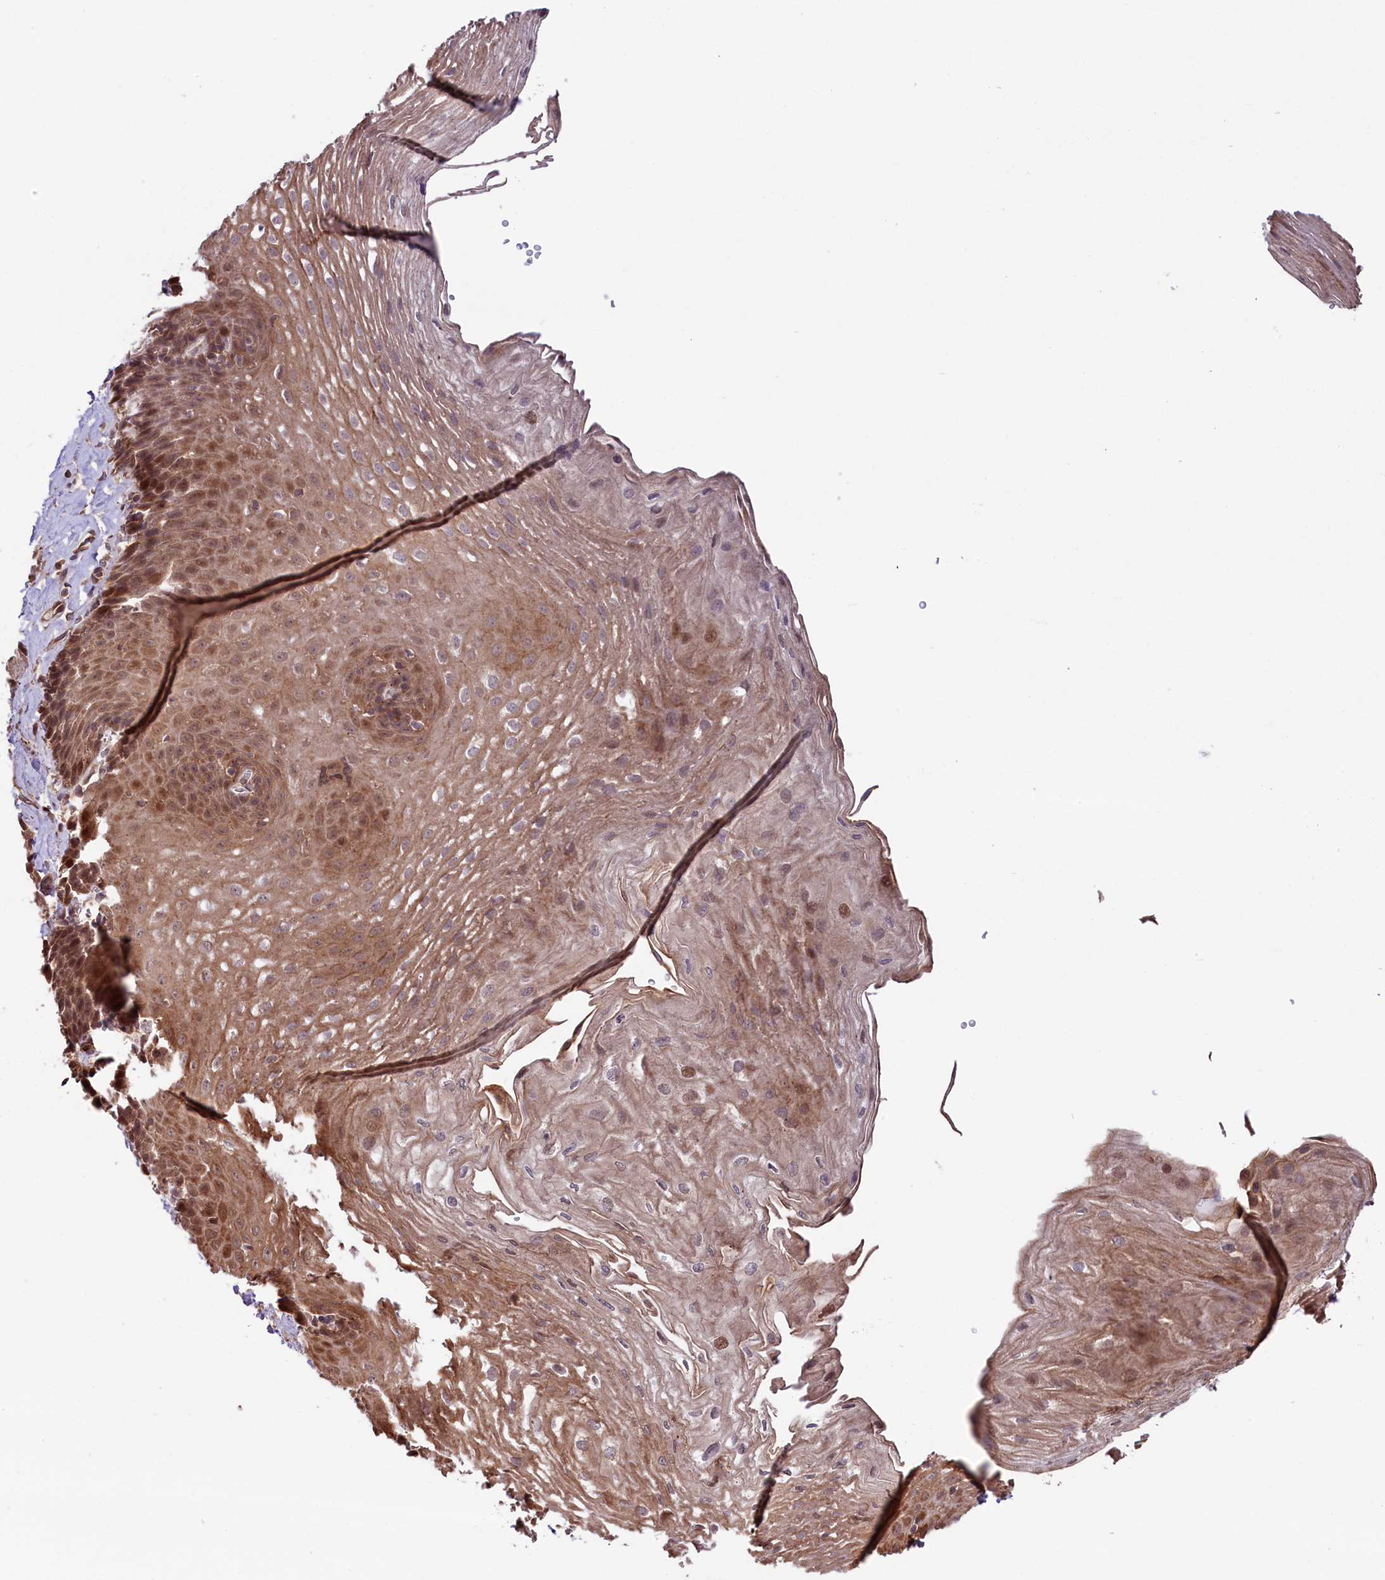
{"staining": {"intensity": "moderate", "quantity": "25%-75%", "location": "cytoplasmic/membranous,nuclear"}, "tissue": "esophagus", "cell_type": "Squamous epithelial cells", "image_type": "normal", "snomed": [{"axis": "morphology", "description": "Normal tissue, NOS"}, {"axis": "topography", "description": "Esophagus"}], "caption": "Immunohistochemical staining of benign esophagus shows moderate cytoplasmic/membranous,nuclear protein staining in about 25%-75% of squamous epithelial cells.", "gene": "RIC8A", "patient": {"sex": "female", "age": 66}}